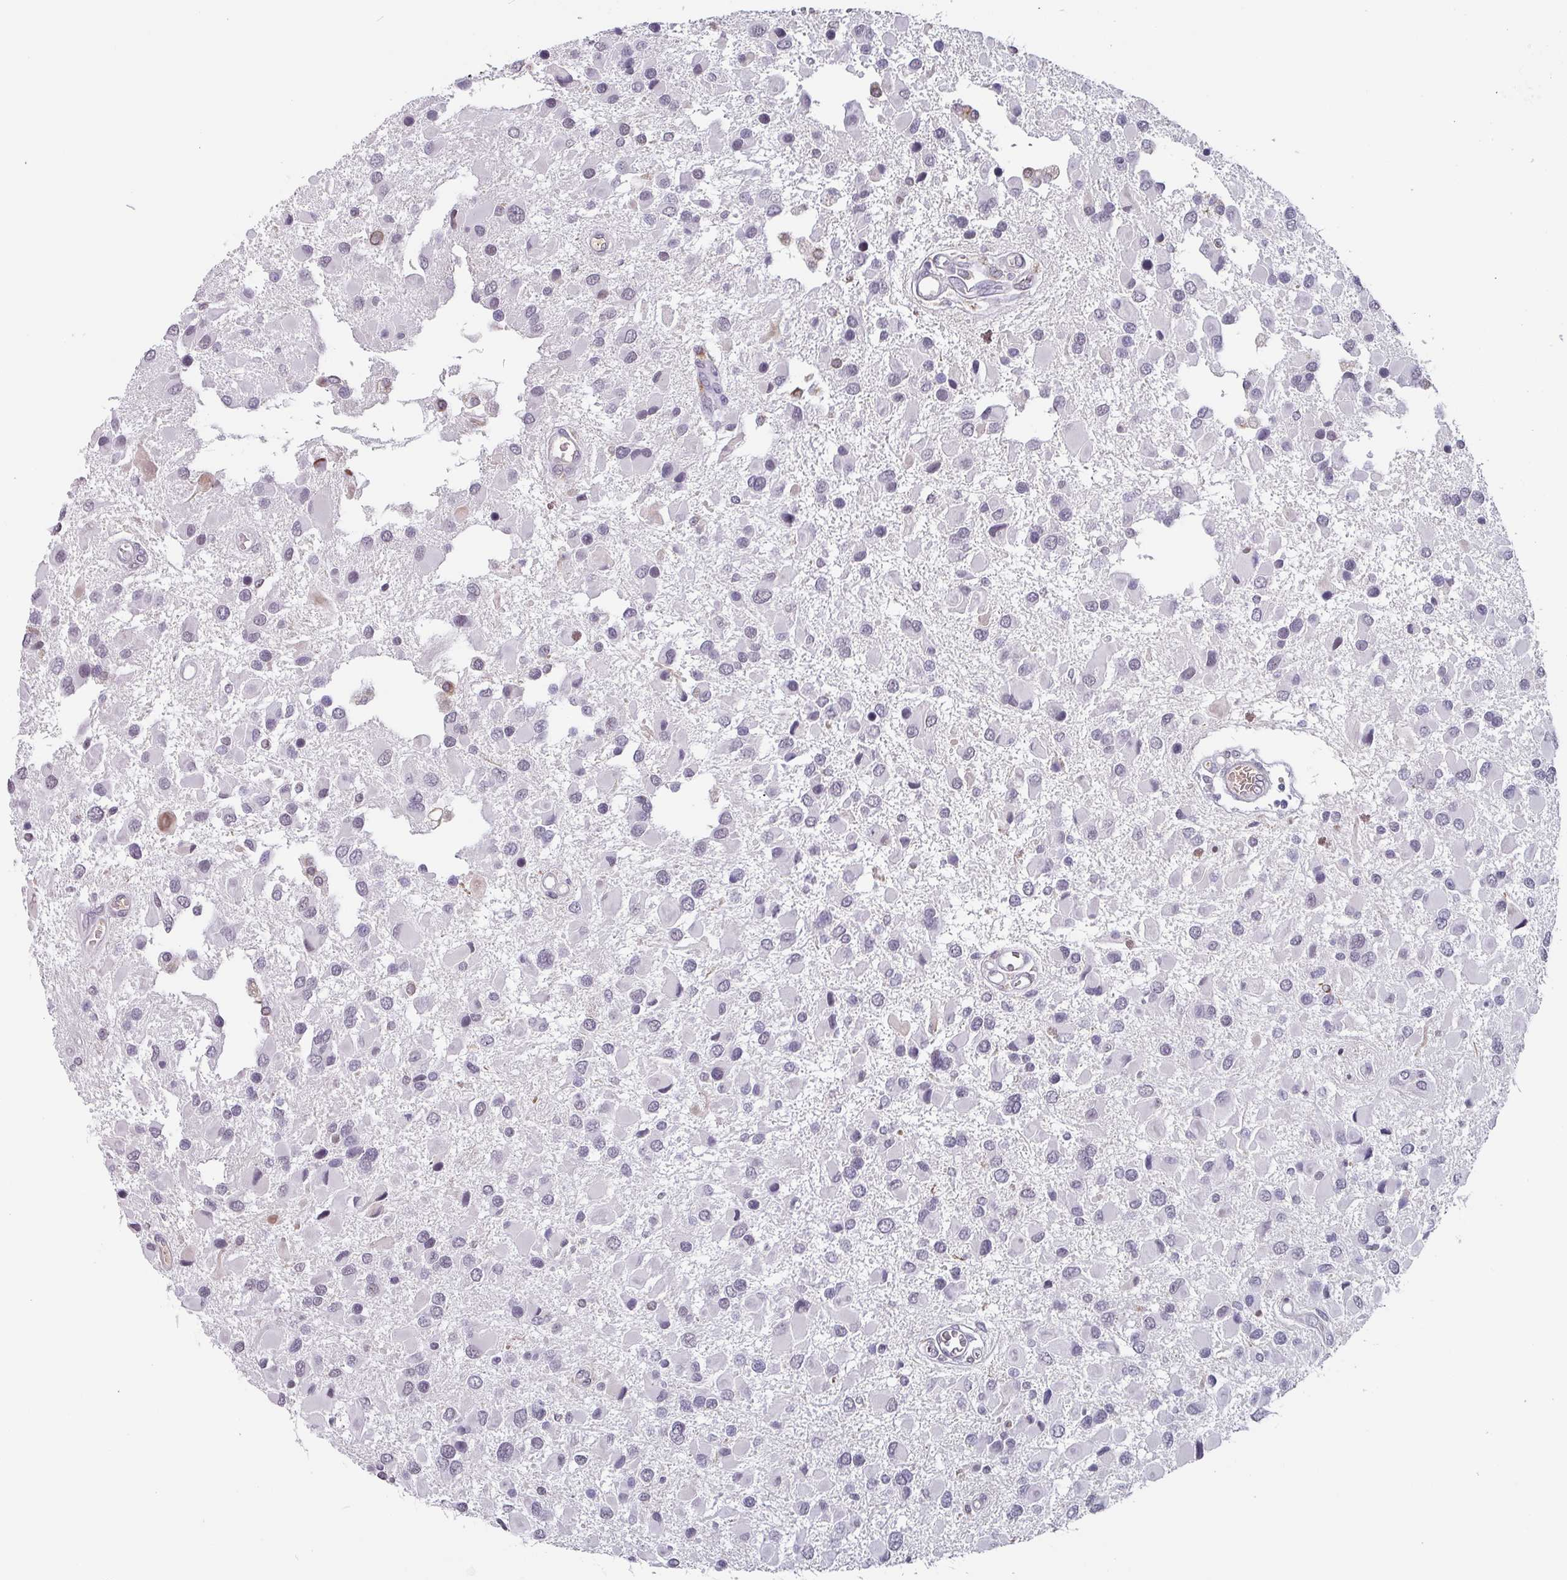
{"staining": {"intensity": "negative", "quantity": "none", "location": "none"}, "tissue": "glioma", "cell_type": "Tumor cells", "image_type": "cancer", "snomed": [{"axis": "morphology", "description": "Glioma, malignant, High grade"}, {"axis": "topography", "description": "Brain"}], "caption": "Immunohistochemistry photomicrograph of glioma stained for a protein (brown), which displays no positivity in tumor cells.", "gene": "C1QB", "patient": {"sex": "male", "age": 53}}